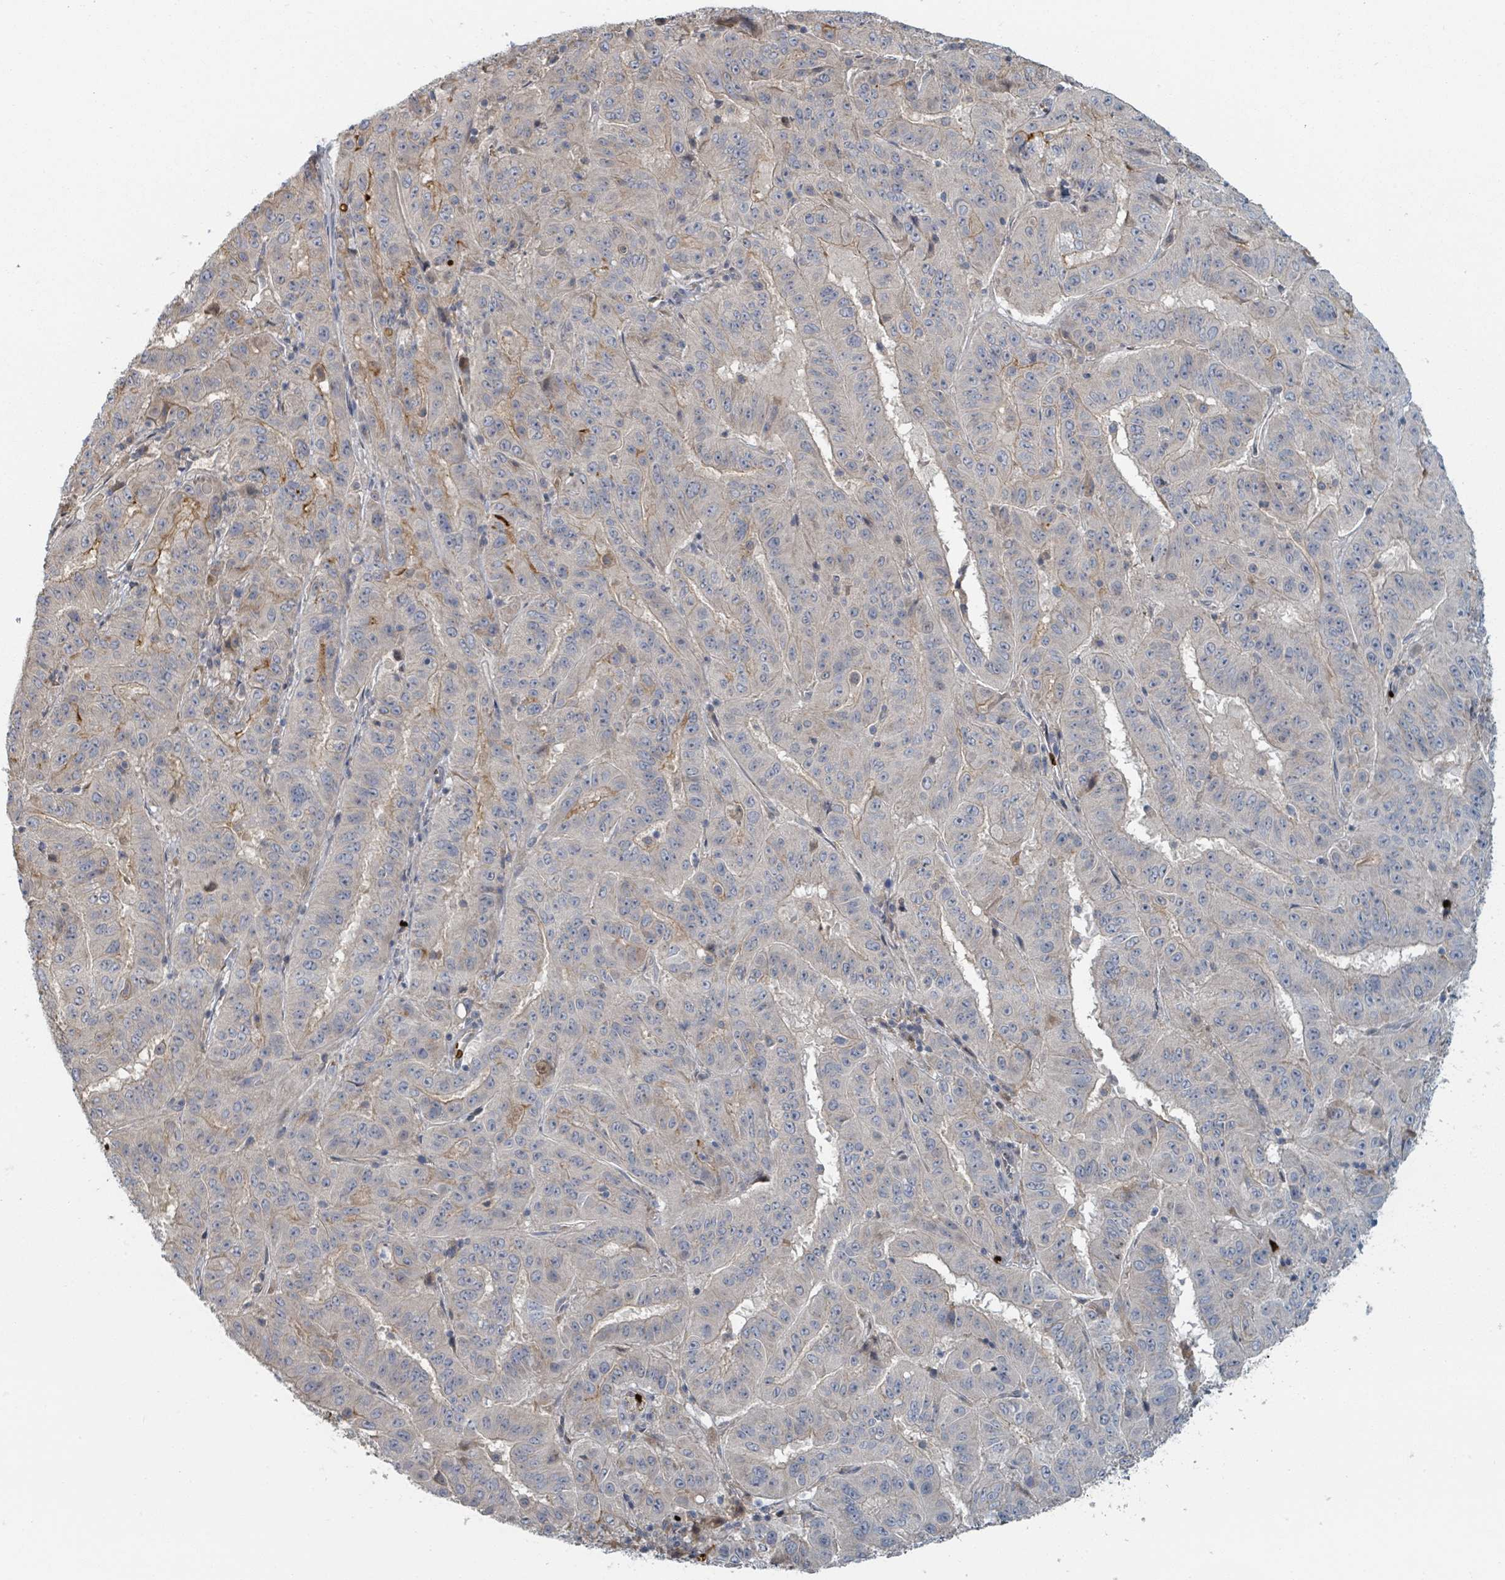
{"staining": {"intensity": "negative", "quantity": "none", "location": "none"}, "tissue": "pancreatic cancer", "cell_type": "Tumor cells", "image_type": "cancer", "snomed": [{"axis": "morphology", "description": "Adenocarcinoma, NOS"}, {"axis": "topography", "description": "Pancreas"}], "caption": "IHC histopathology image of adenocarcinoma (pancreatic) stained for a protein (brown), which shows no expression in tumor cells.", "gene": "TRPC4AP", "patient": {"sex": "male", "age": 63}}